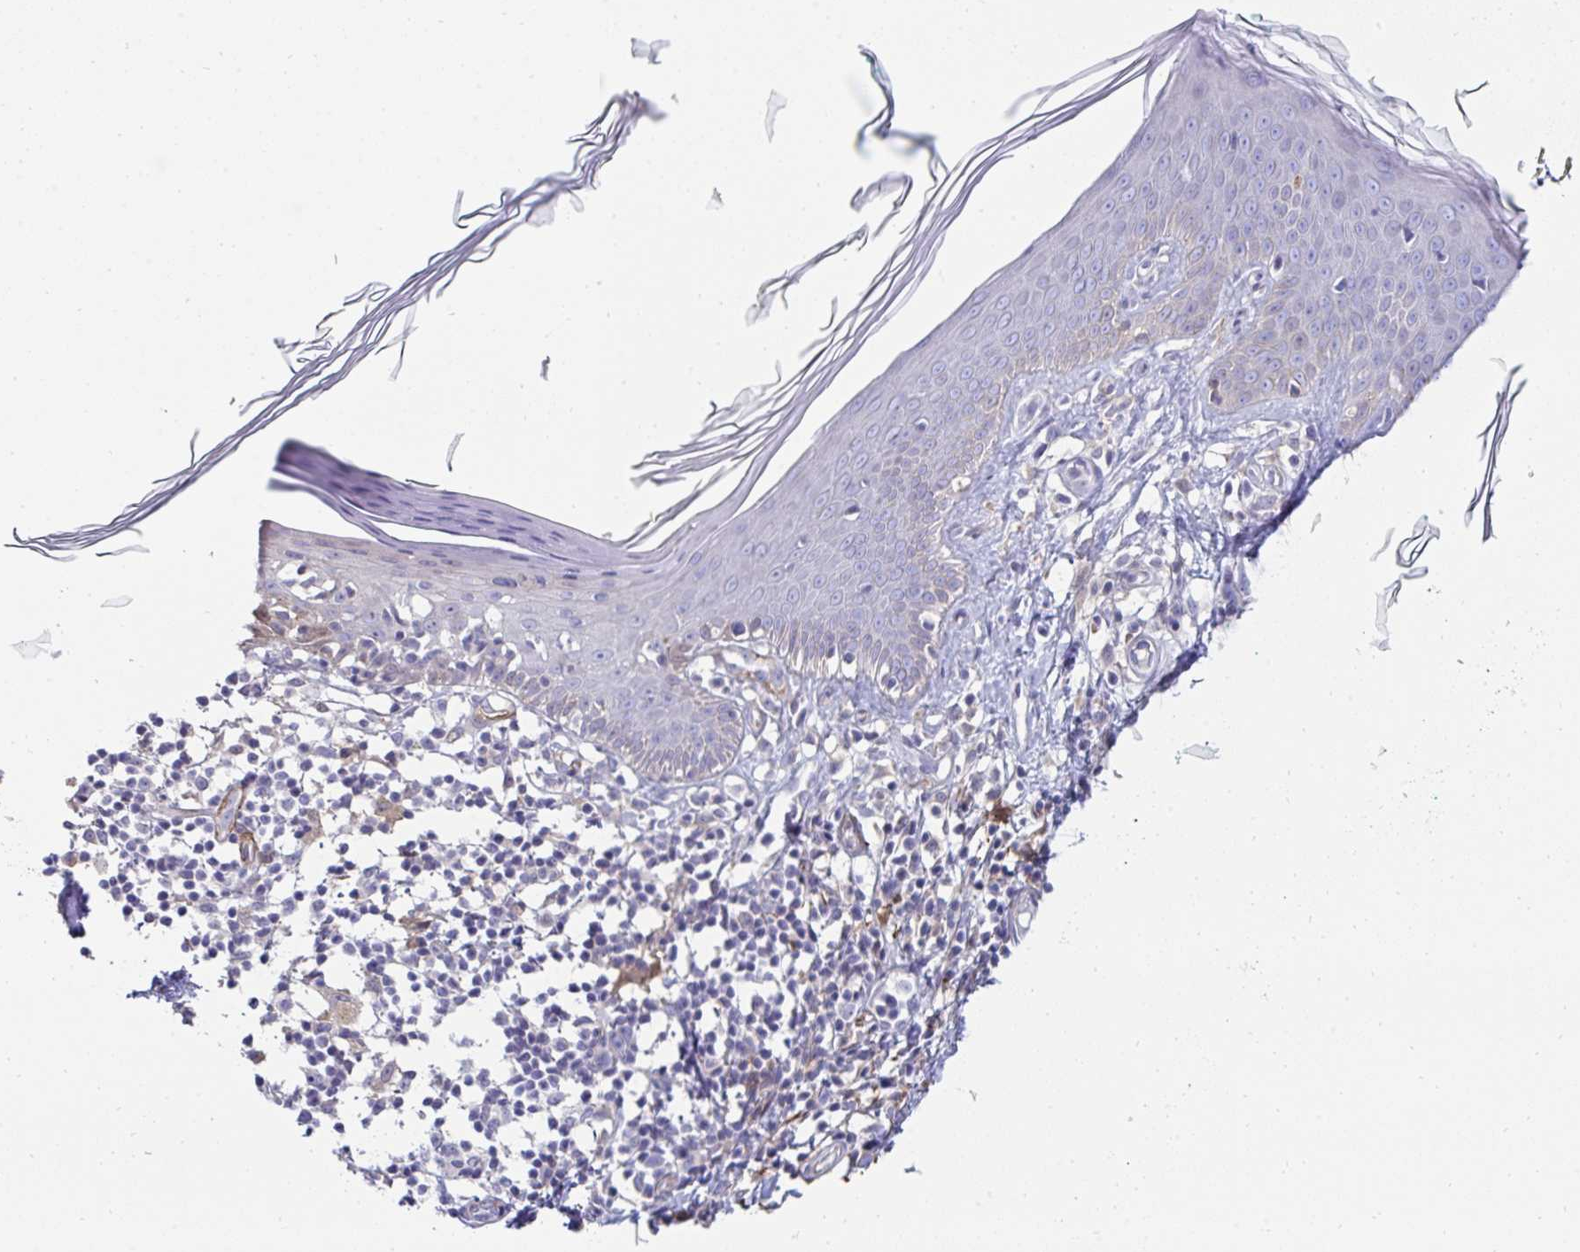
{"staining": {"intensity": "weak", "quantity": "<25%", "location": "cytoplasmic/membranous"}, "tissue": "skin", "cell_type": "Fibroblasts", "image_type": "normal", "snomed": [{"axis": "morphology", "description": "Normal tissue, NOS"}, {"axis": "topography", "description": "Skin"}, {"axis": "topography", "description": "Peripheral nerve tissue"}], "caption": "An immunohistochemistry histopathology image of unremarkable skin is shown. There is no staining in fibroblasts of skin. (DAB IHC visualized using brightfield microscopy, high magnification).", "gene": "FBXL13", "patient": {"sex": "female", "age": 45}}